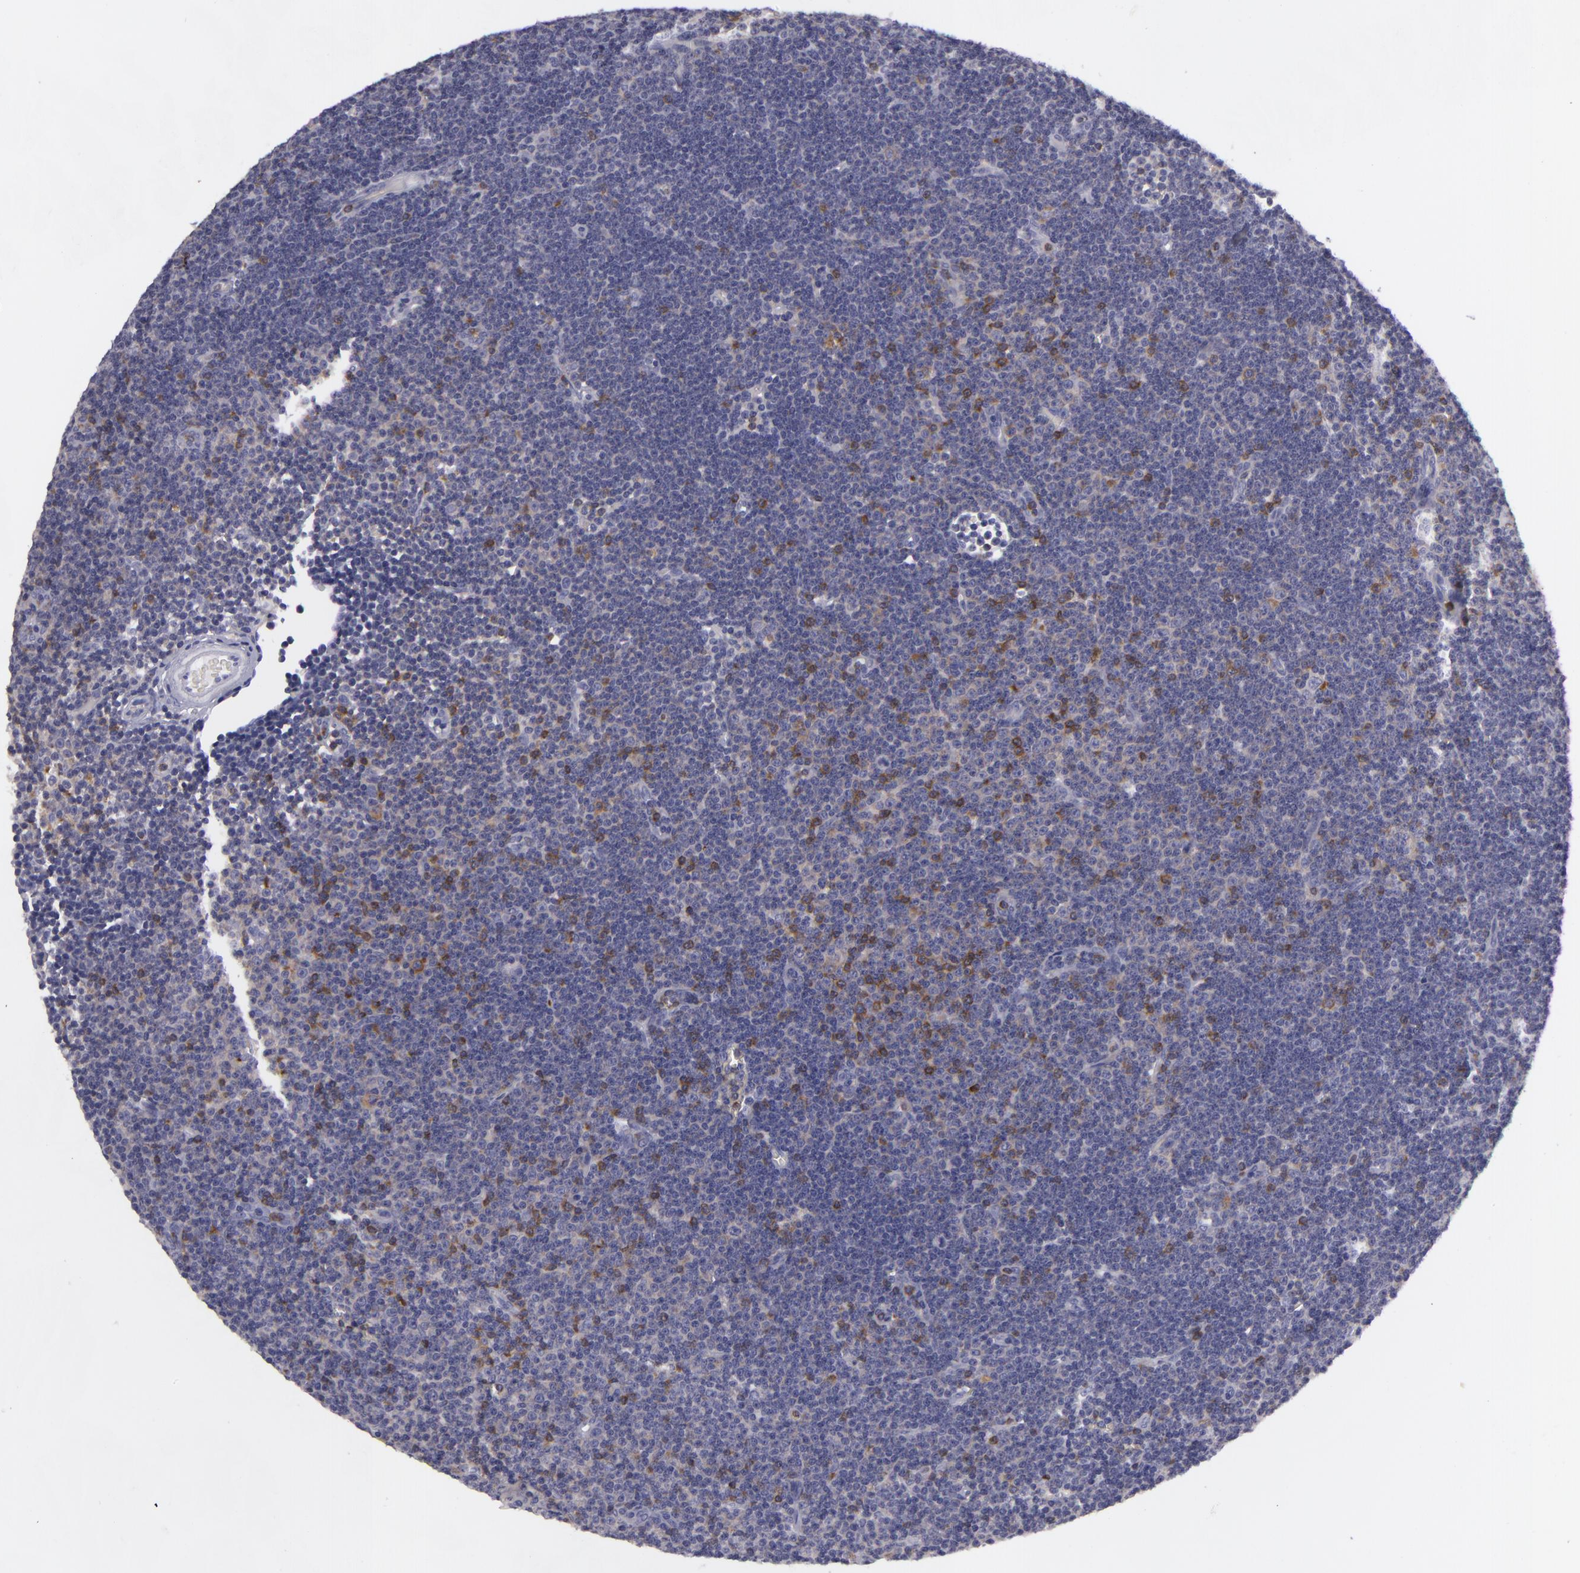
{"staining": {"intensity": "weak", "quantity": "25%-75%", "location": "cytoplasmic/membranous"}, "tissue": "lymphoma", "cell_type": "Tumor cells", "image_type": "cancer", "snomed": [{"axis": "morphology", "description": "Malignant lymphoma, non-Hodgkin's type, Low grade"}, {"axis": "topography", "description": "Lymph node"}], "caption": "Tumor cells reveal weak cytoplasmic/membranous positivity in about 25%-75% of cells in low-grade malignant lymphoma, non-Hodgkin's type. The staining was performed using DAB (3,3'-diaminobenzidine) to visualize the protein expression in brown, while the nuclei were stained in blue with hematoxylin (Magnification: 20x).", "gene": "KCNAB2", "patient": {"sex": "male", "age": 57}}